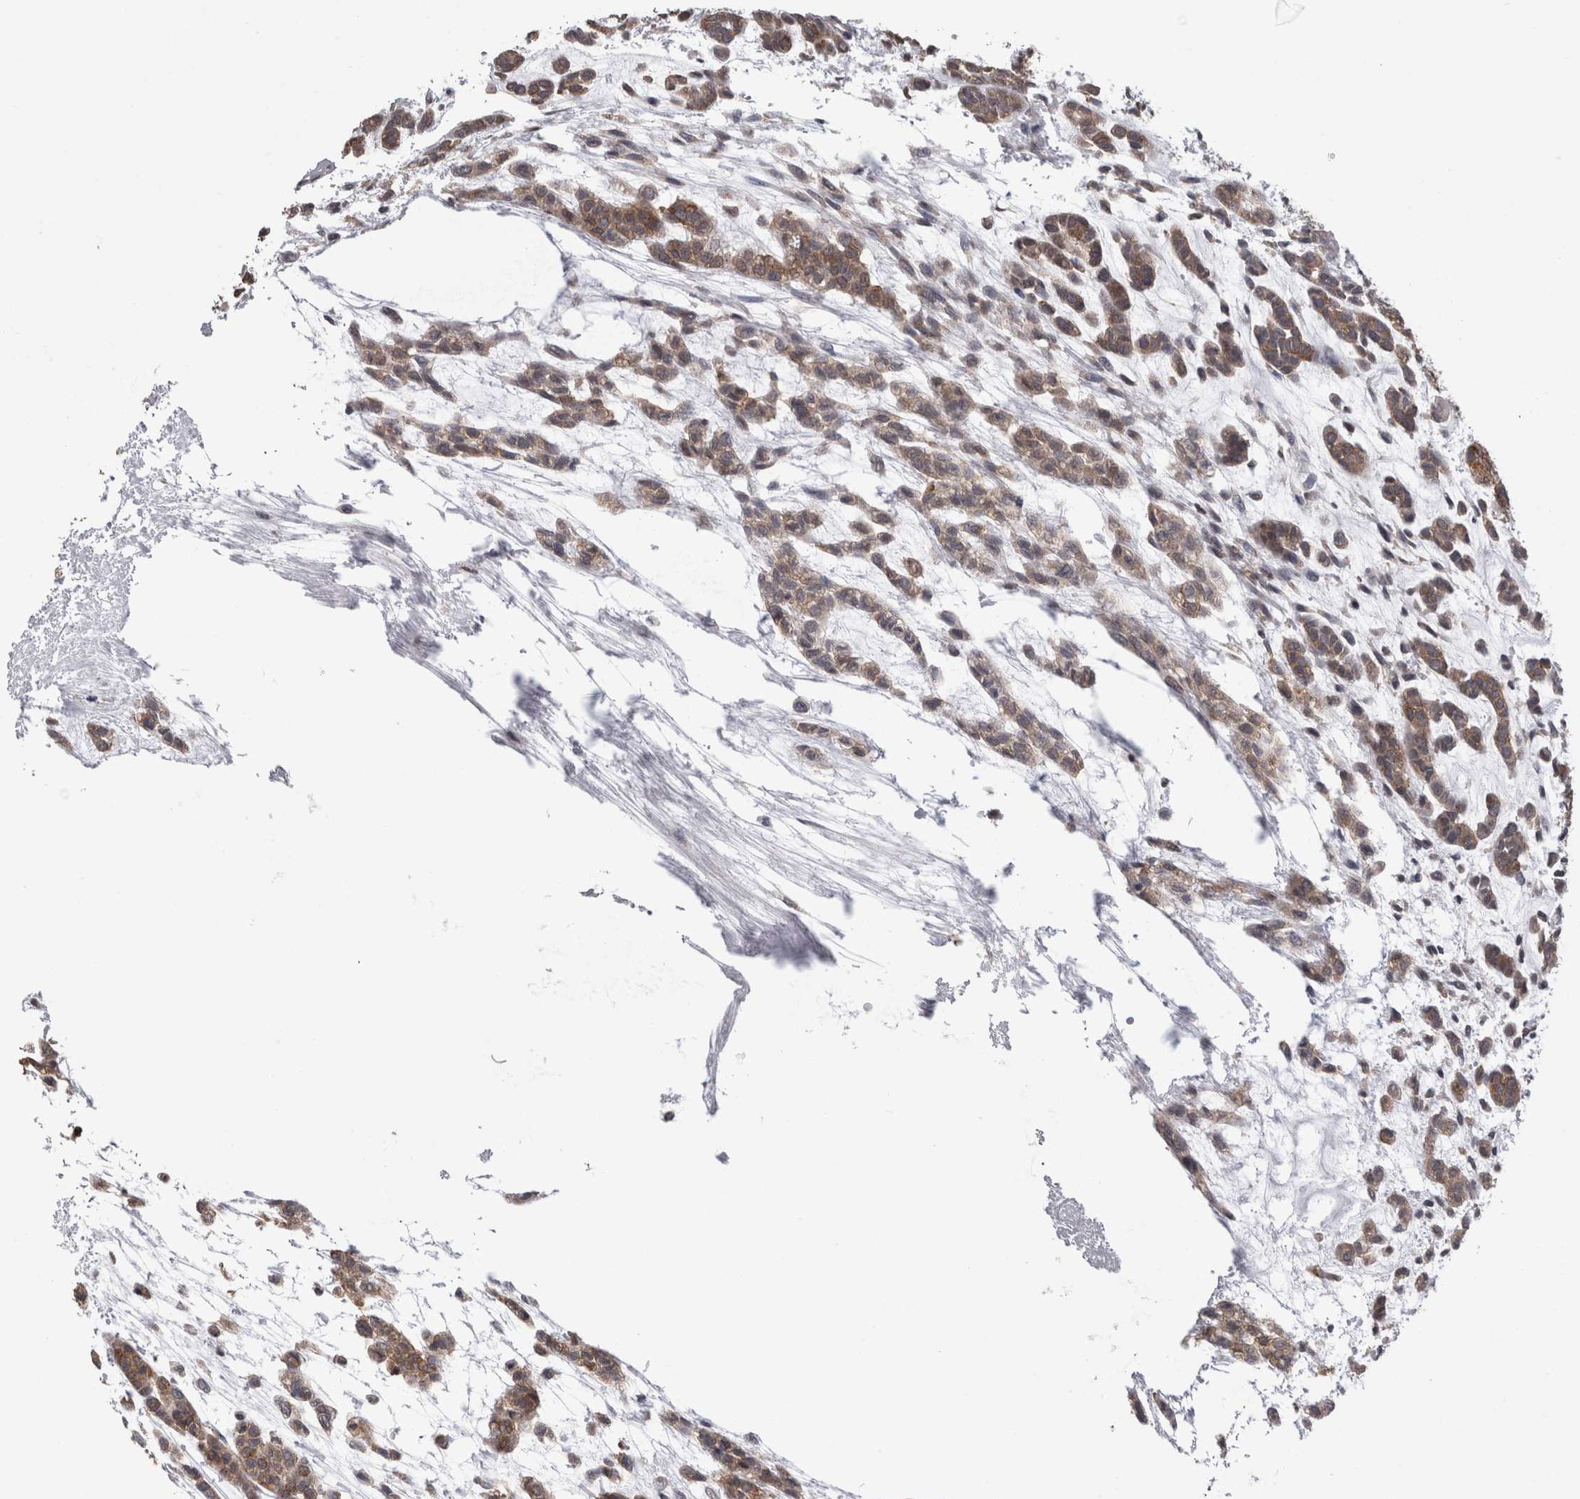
{"staining": {"intensity": "moderate", "quantity": ">75%", "location": "cytoplasmic/membranous"}, "tissue": "head and neck cancer", "cell_type": "Tumor cells", "image_type": "cancer", "snomed": [{"axis": "morphology", "description": "Adenocarcinoma, NOS"}, {"axis": "morphology", "description": "Adenoma, NOS"}, {"axis": "topography", "description": "Head-Neck"}], "caption": "Brown immunohistochemical staining in human head and neck cancer displays moderate cytoplasmic/membranous staining in approximately >75% of tumor cells.", "gene": "DDX6", "patient": {"sex": "female", "age": 55}}